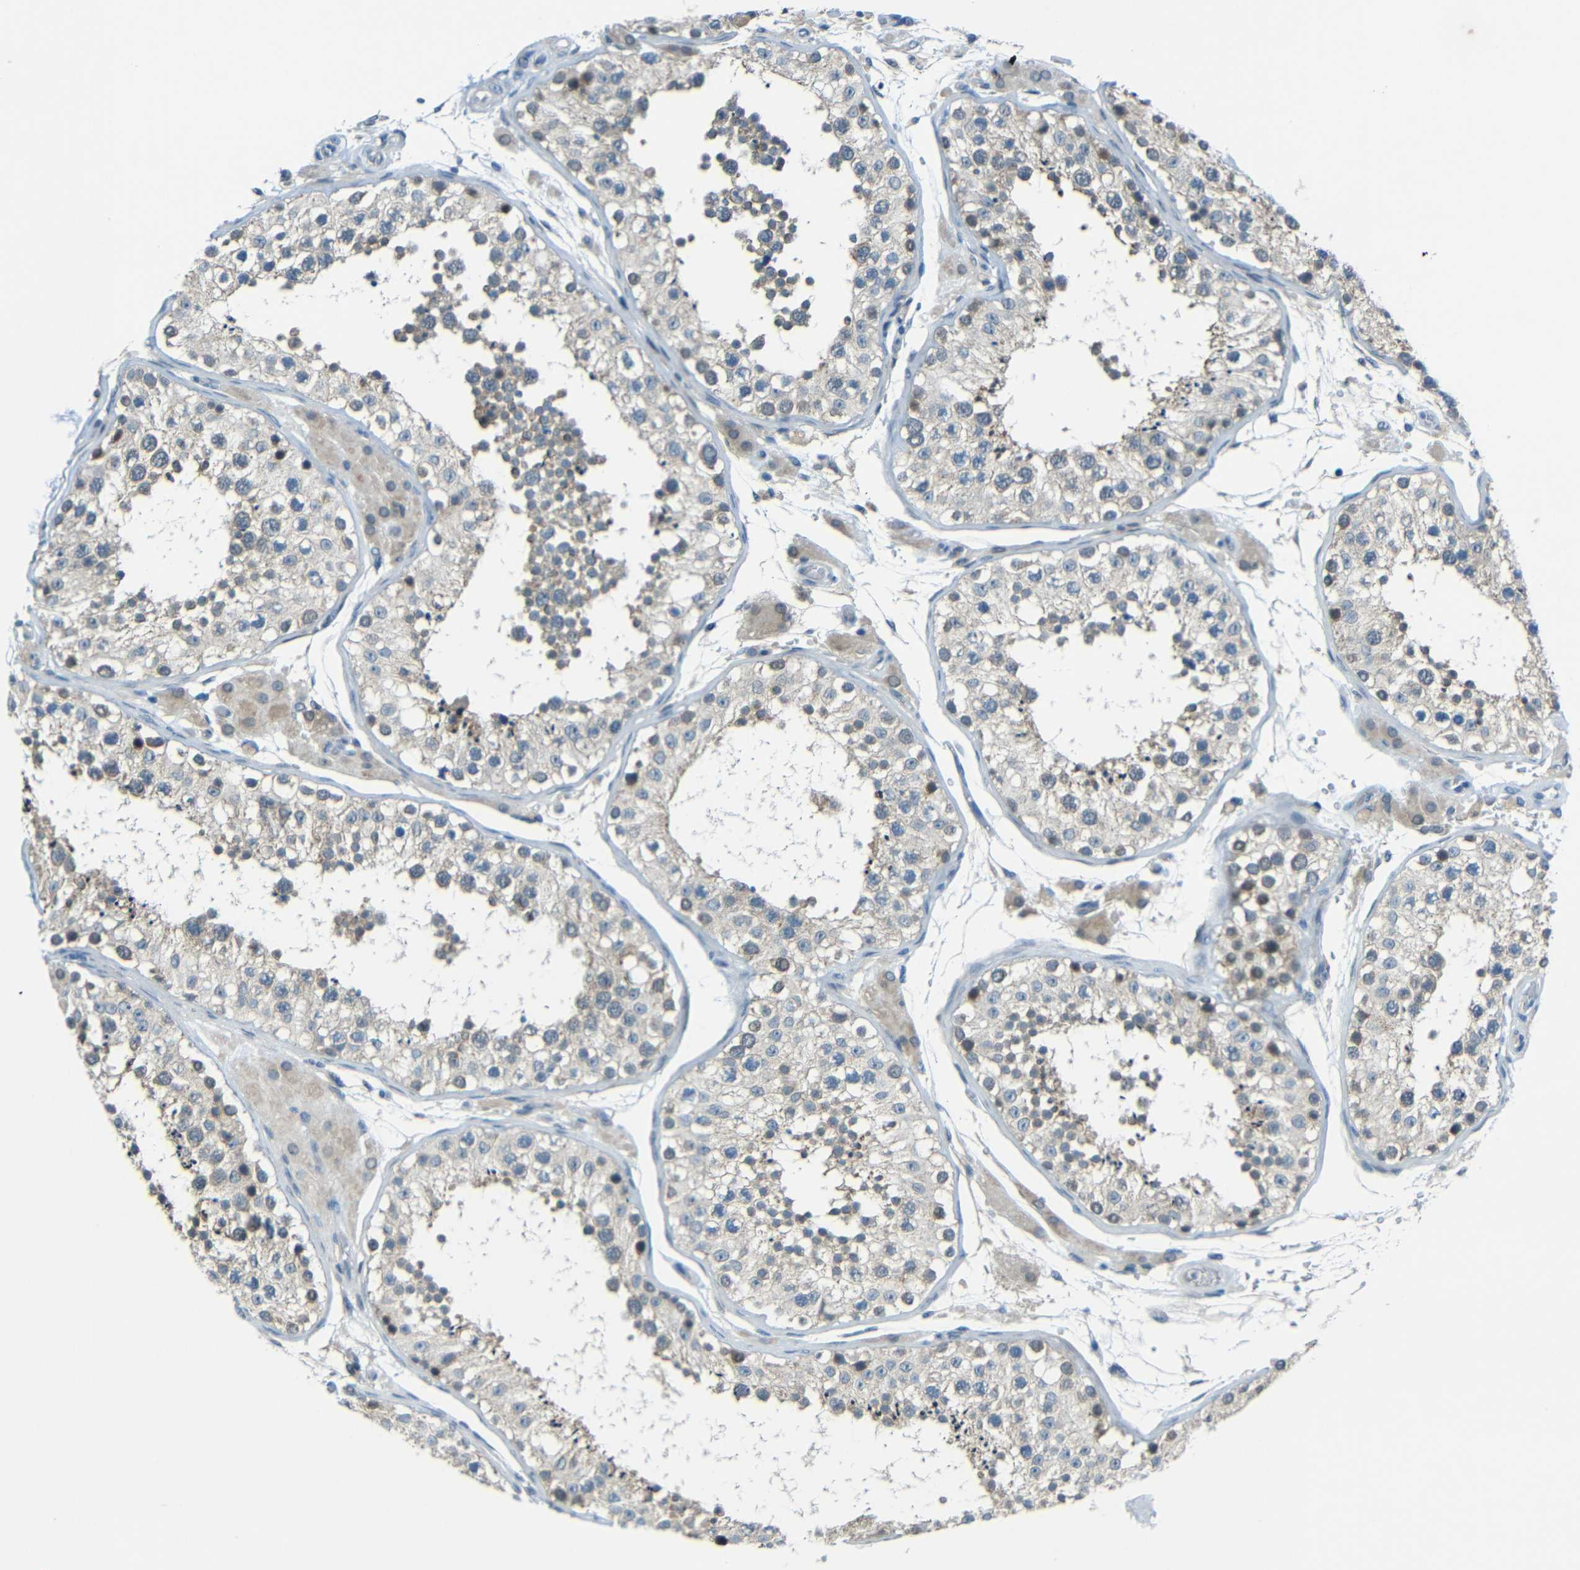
{"staining": {"intensity": "weak", "quantity": ">75%", "location": "cytoplasmic/membranous"}, "tissue": "testis", "cell_type": "Cells in seminiferous ducts", "image_type": "normal", "snomed": [{"axis": "morphology", "description": "Normal tissue, NOS"}, {"axis": "topography", "description": "Testis"}, {"axis": "topography", "description": "Epididymis"}], "caption": "The immunohistochemical stain labels weak cytoplasmic/membranous staining in cells in seminiferous ducts of benign testis. The protein of interest is stained brown, and the nuclei are stained in blue (DAB IHC with brightfield microscopy, high magnification).", "gene": "ANKRD22", "patient": {"sex": "male", "age": 26}}